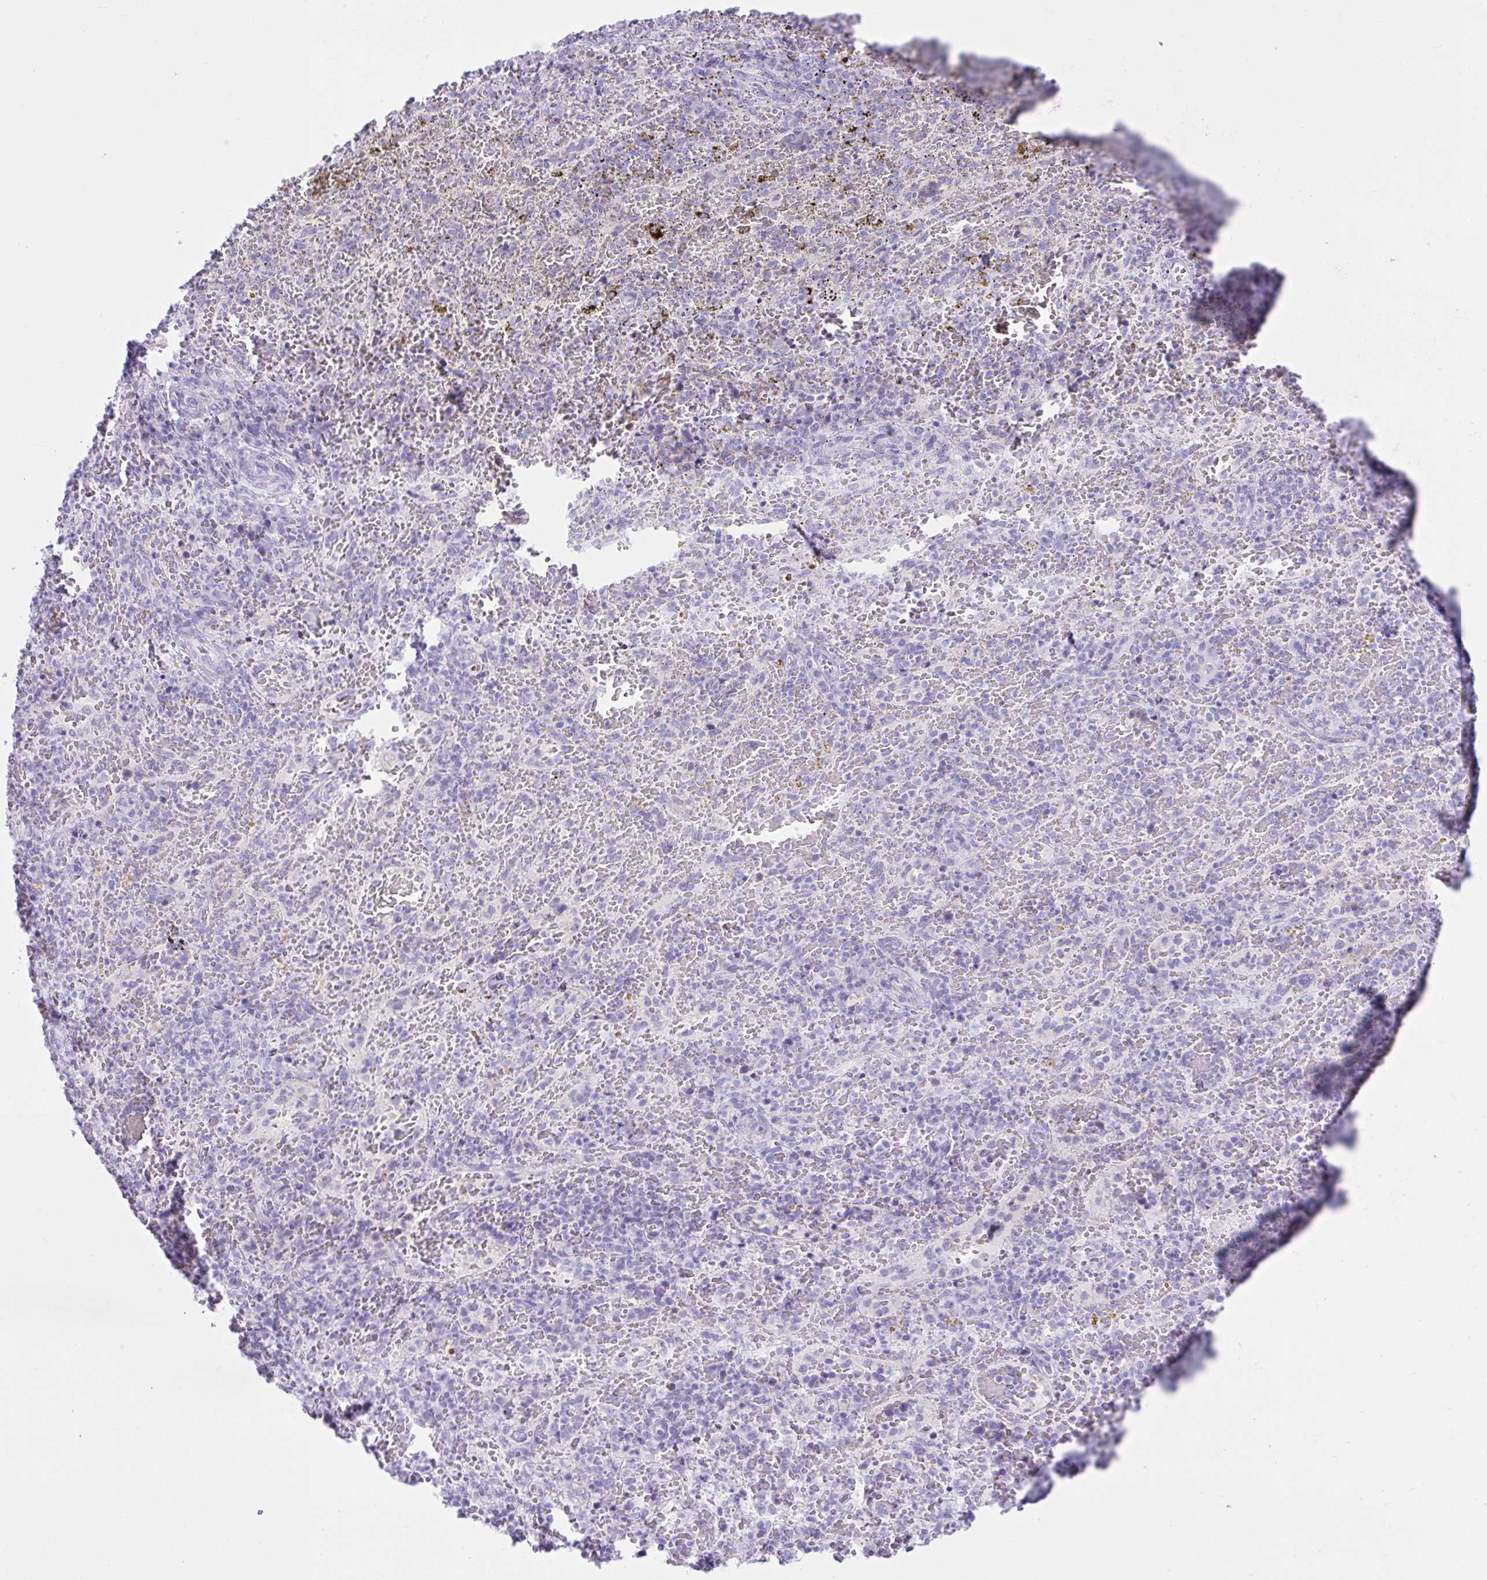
{"staining": {"intensity": "negative", "quantity": "none", "location": "none"}, "tissue": "spleen", "cell_type": "Cells in red pulp", "image_type": "normal", "snomed": [{"axis": "morphology", "description": "Normal tissue, NOS"}, {"axis": "topography", "description": "Spleen"}], "caption": "IHC of unremarkable human spleen exhibits no staining in cells in red pulp.", "gene": "PSCA", "patient": {"sex": "female", "age": 50}}